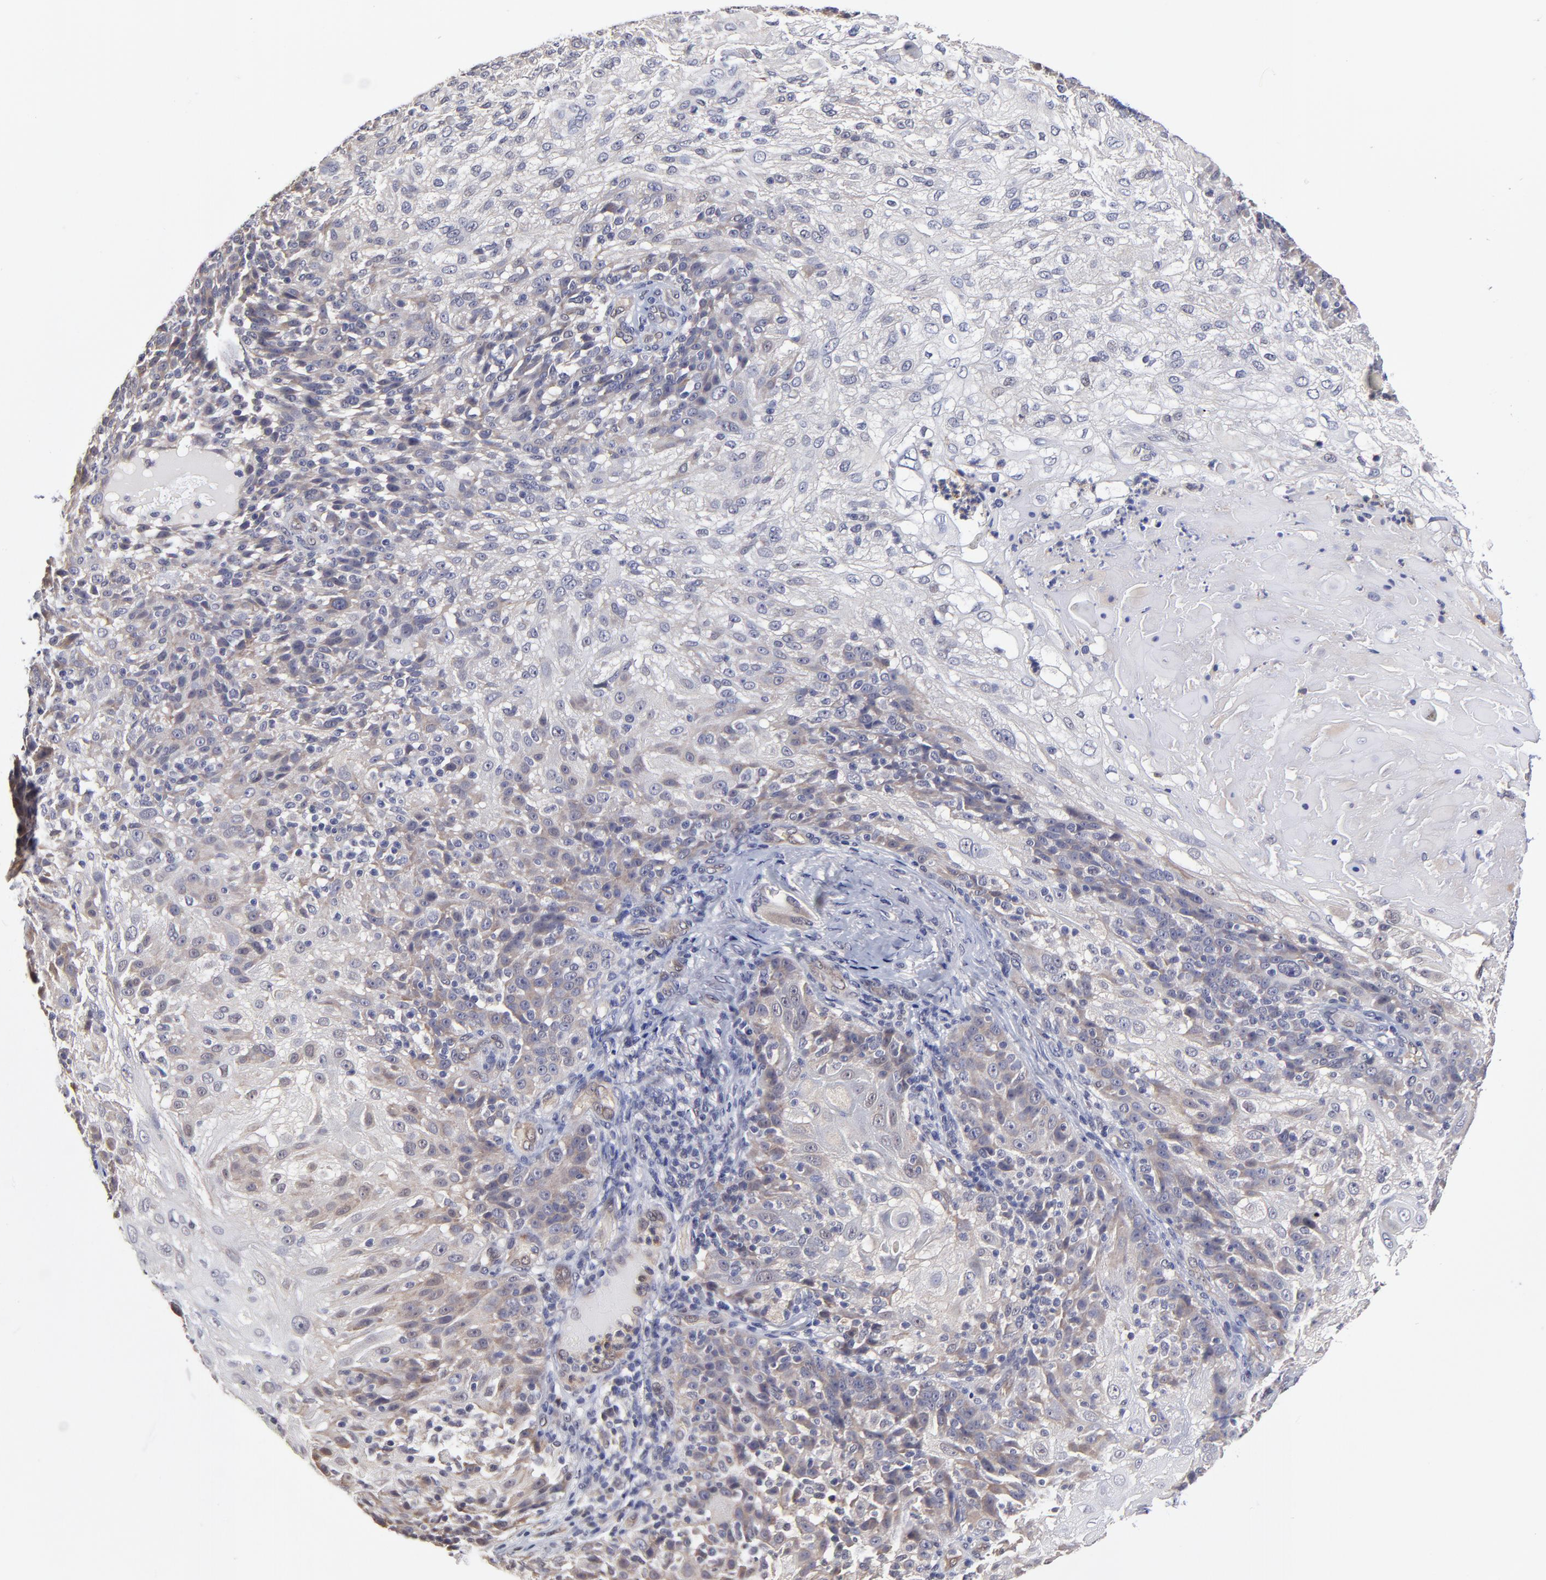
{"staining": {"intensity": "moderate", "quantity": "25%-75%", "location": "cytoplasmic/membranous"}, "tissue": "skin cancer", "cell_type": "Tumor cells", "image_type": "cancer", "snomed": [{"axis": "morphology", "description": "Normal tissue, NOS"}, {"axis": "morphology", "description": "Squamous cell carcinoma, NOS"}, {"axis": "topography", "description": "Skin"}], "caption": "Human skin cancer (squamous cell carcinoma) stained with a brown dye displays moderate cytoplasmic/membranous positive staining in about 25%-75% of tumor cells.", "gene": "ZNF10", "patient": {"sex": "female", "age": 83}}